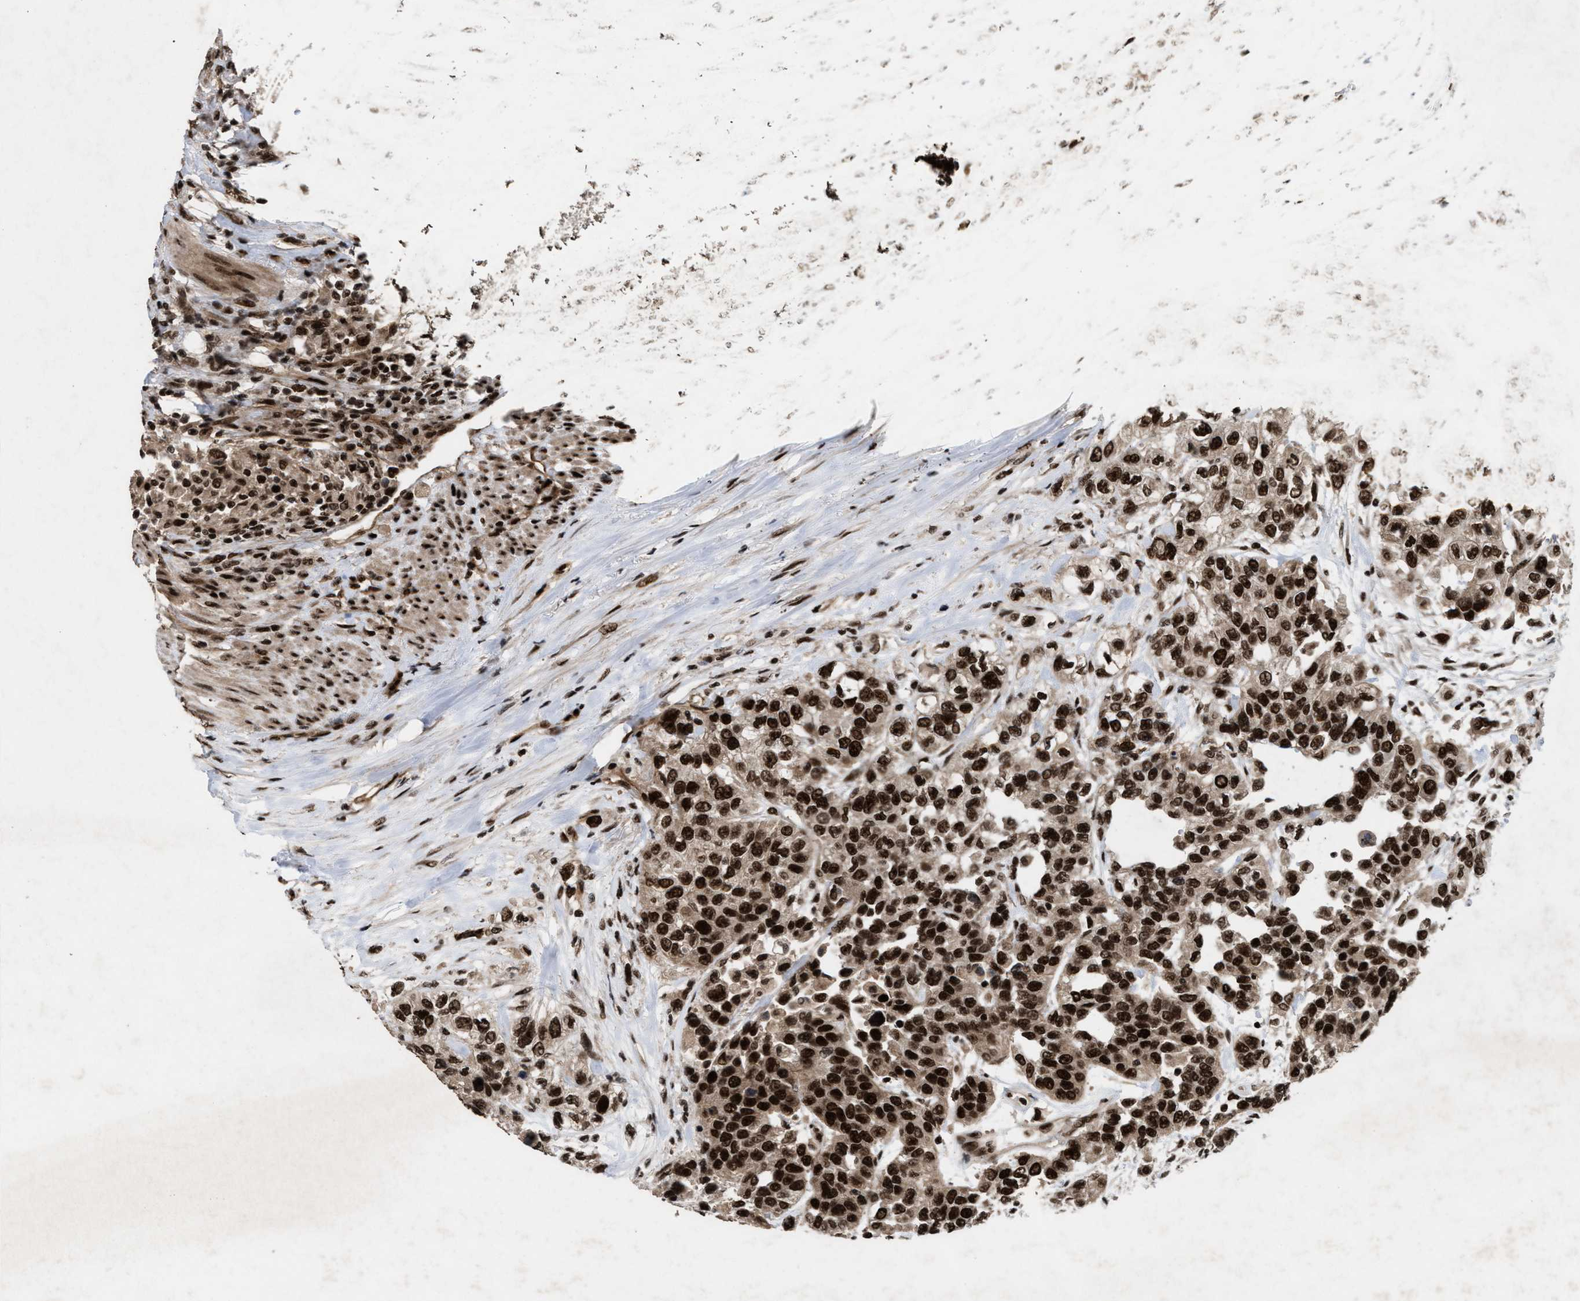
{"staining": {"intensity": "strong", "quantity": ">75%", "location": "nuclear"}, "tissue": "urothelial cancer", "cell_type": "Tumor cells", "image_type": "cancer", "snomed": [{"axis": "morphology", "description": "Urothelial carcinoma, High grade"}, {"axis": "topography", "description": "Urinary bladder"}], "caption": "The photomicrograph demonstrates staining of urothelial cancer, revealing strong nuclear protein staining (brown color) within tumor cells.", "gene": "WIZ", "patient": {"sex": "female", "age": 80}}